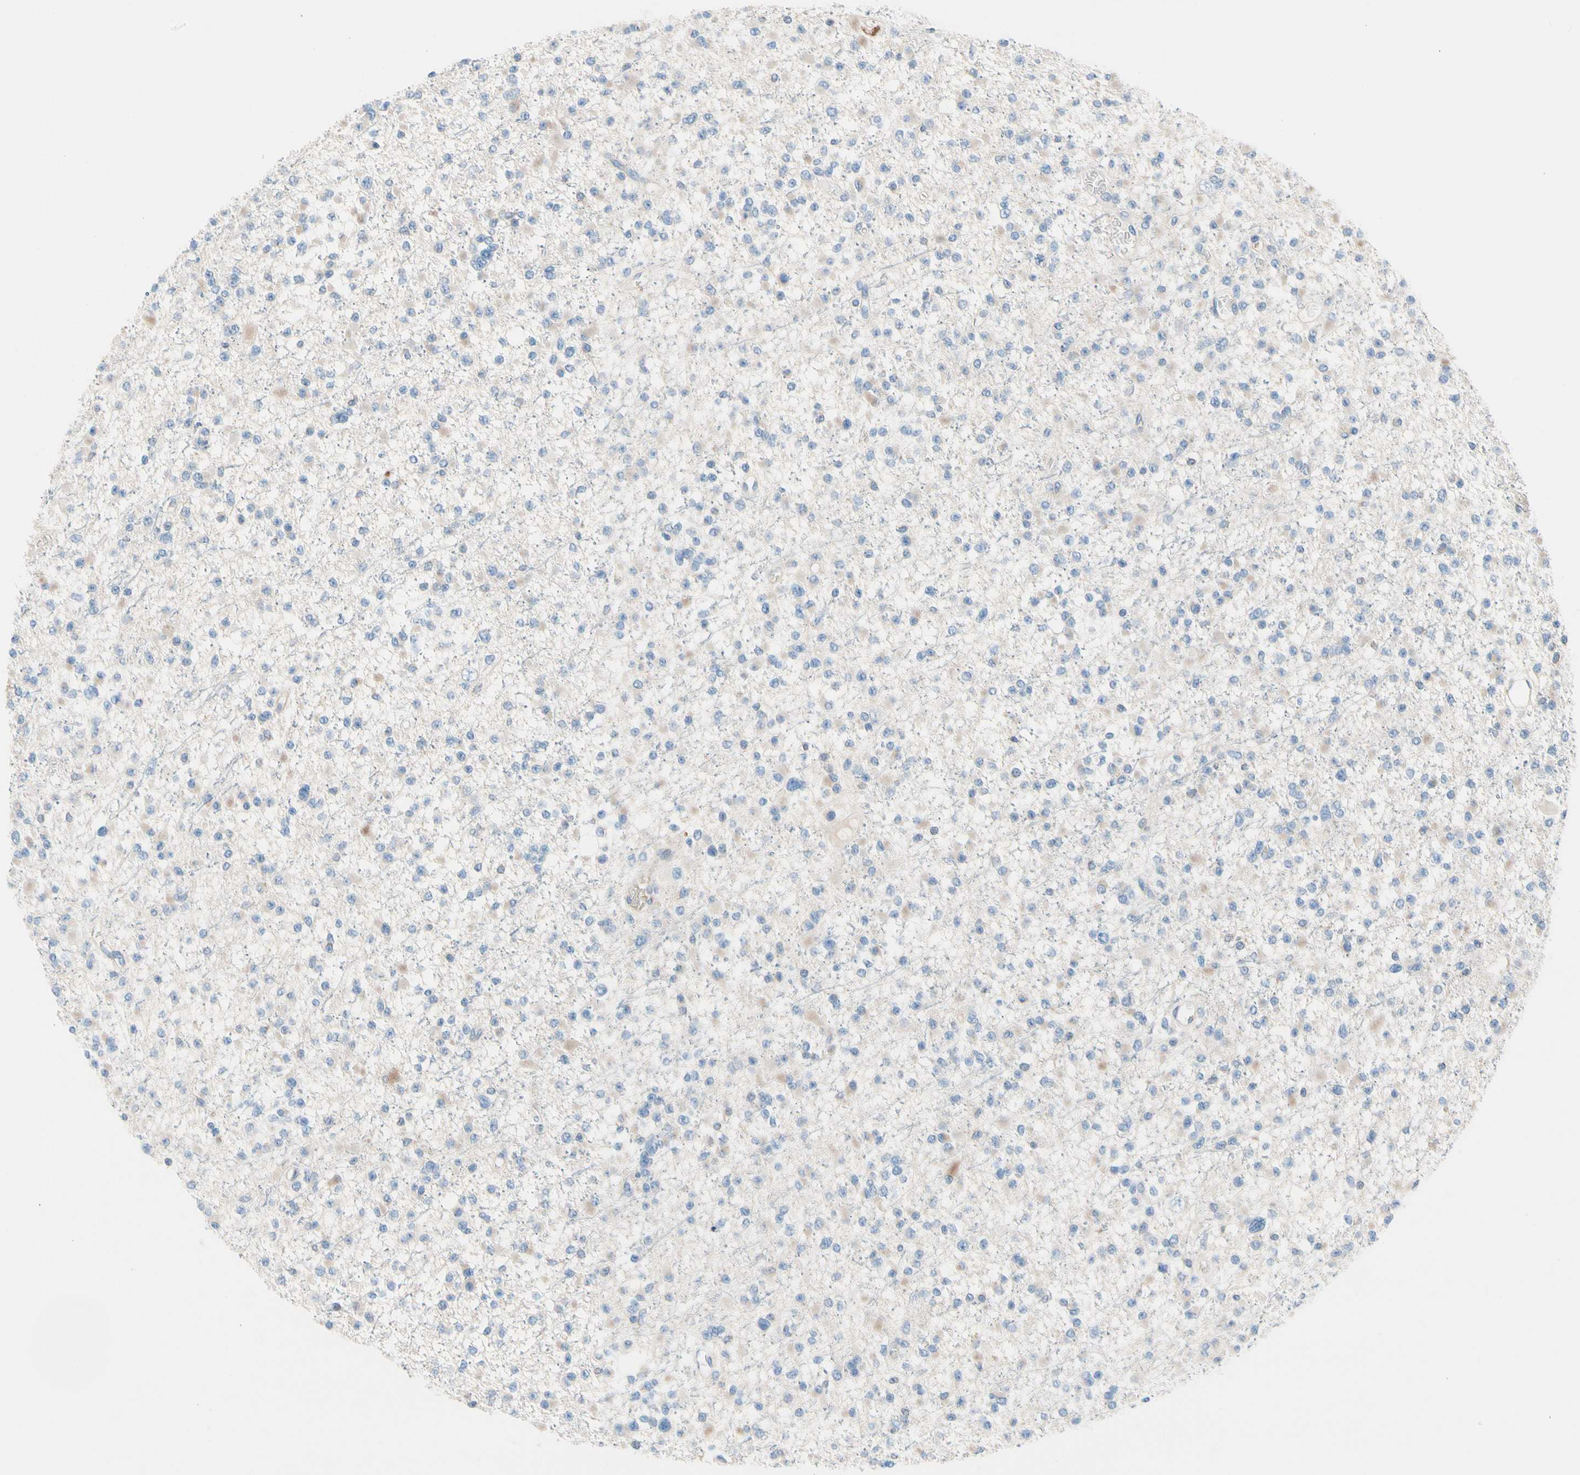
{"staining": {"intensity": "negative", "quantity": "none", "location": "none"}, "tissue": "glioma", "cell_type": "Tumor cells", "image_type": "cancer", "snomed": [{"axis": "morphology", "description": "Glioma, malignant, Low grade"}, {"axis": "topography", "description": "Brain"}], "caption": "There is no significant positivity in tumor cells of malignant glioma (low-grade). (DAB IHC with hematoxylin counter stain).", "gene": "MAP3K3", "patient": {"sex": "female", "age": 22}}